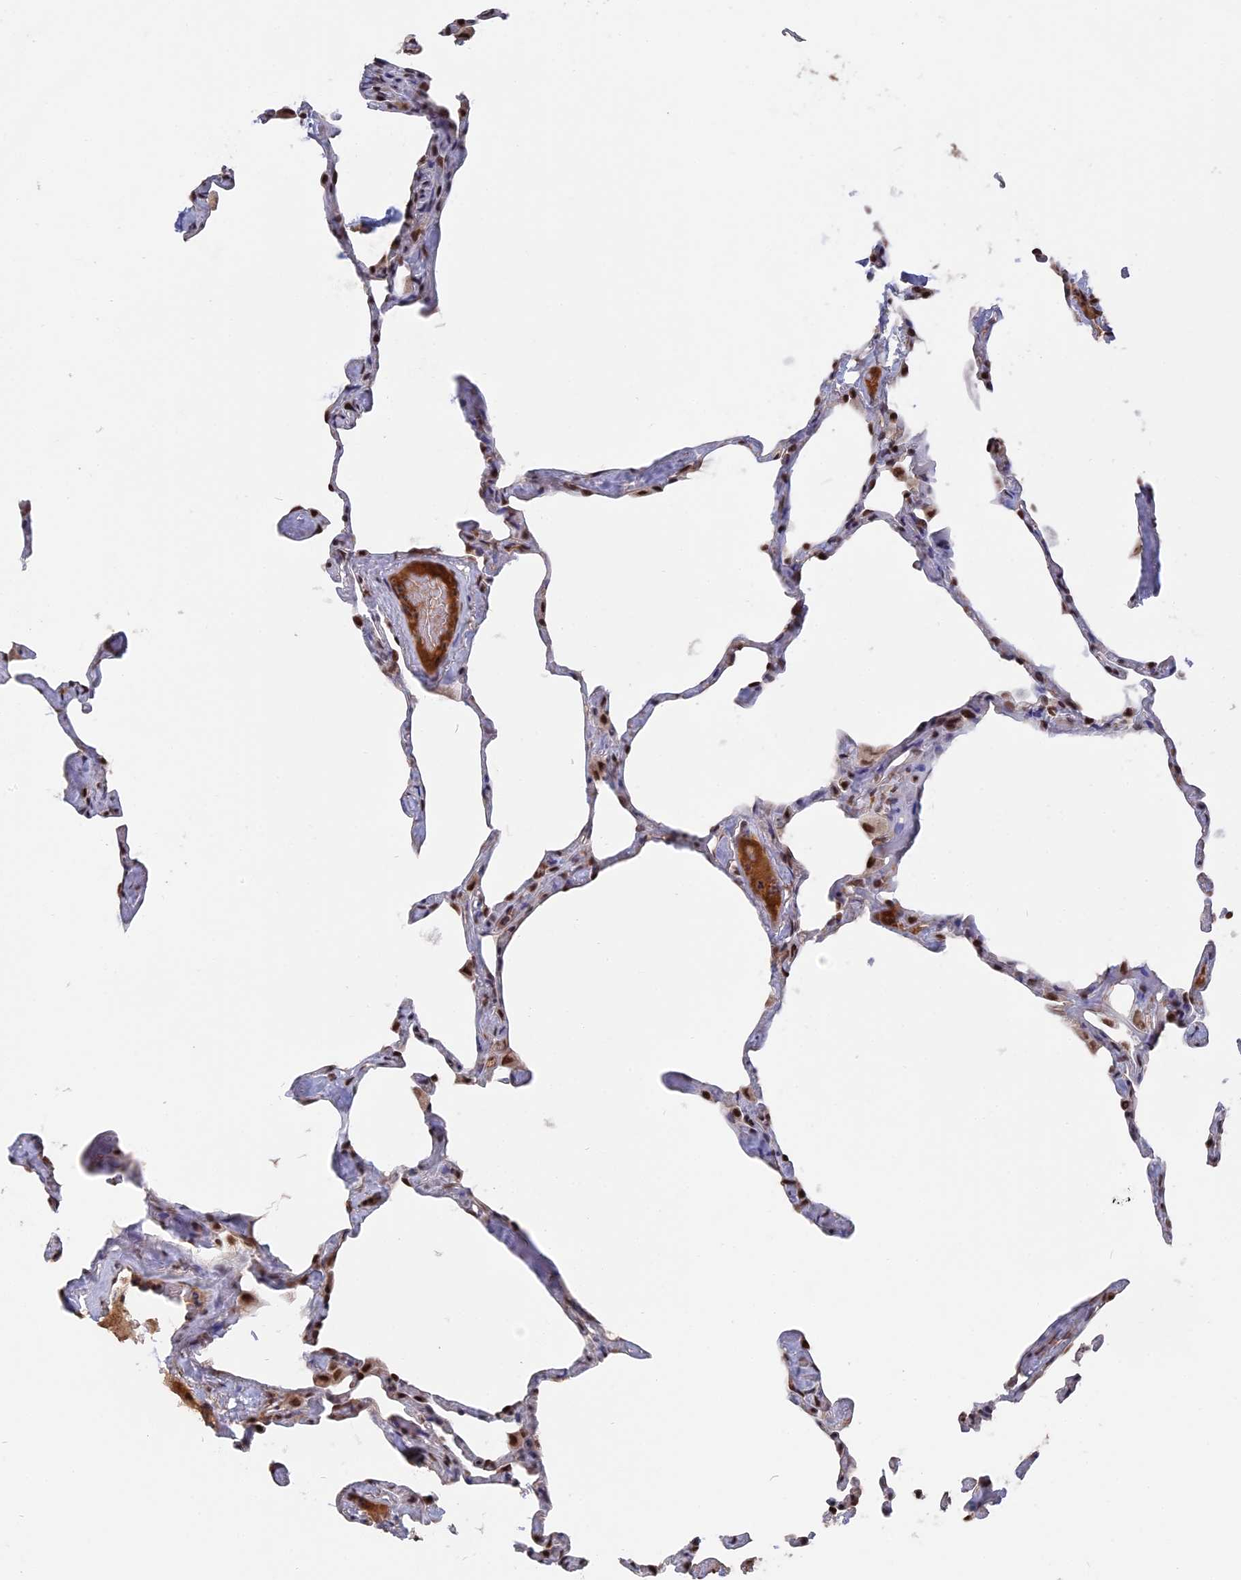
{"staining": {"intensity": "moderate", "quantity": ">75%", "location": "nuclear"}, "tissue": "lung", "cell_type": "Alveolar cells", "image_type": "normal", "snomed": [{"axis": "morphology", "description": "Normal tissue, NOS"}, {"axis": "topography", "description": "Lung"}], "caption": "Immunohistochemical staining of unremarkable human lung shows medium levels of moderate nuclear expression in about >75% of alveolar cells.", "gene": "SF3A2", "patient": {"sex": "male", "age": 65}}